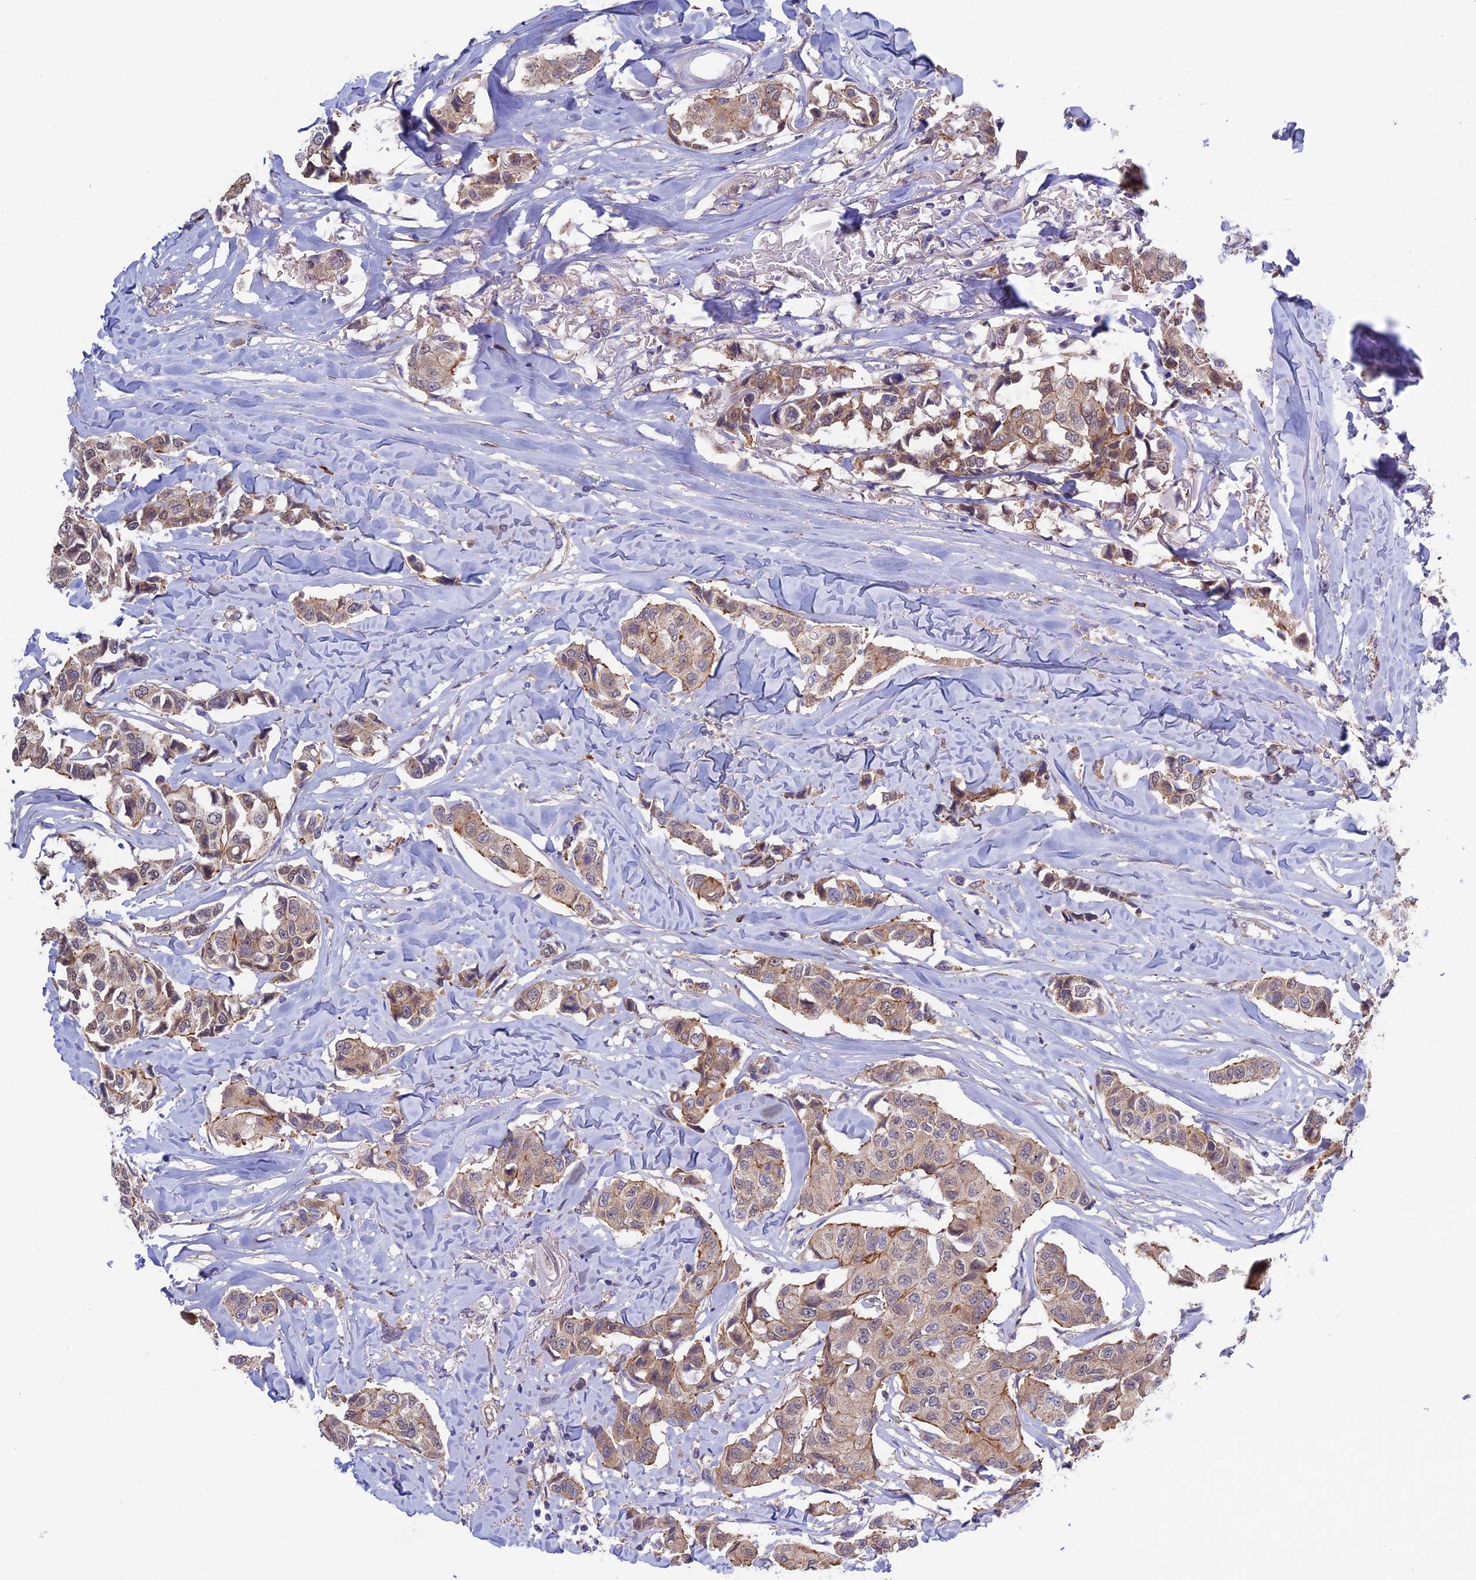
{"staining": {"intensity": "weak", "quantity": ">75%", "location": "cytoplasmic/membranous"}, "tissue": "breast cancer", "cell_type": "Tumor cells", "image_type": "cancer", "snomed": [{"axis": "morphology", "description": "Duct carcinoma"}, {"axis": "topography", "description": "Breast"}], "caption": "Brown immunohistochemical staining in breast cancer (invasive ductal carcinoma) displays weak cytoplasmic/membranous positivity in approximately >75% of tumor cells.", "gene": "ETFDH", "patient": {"sex": "female", "age": 80}}